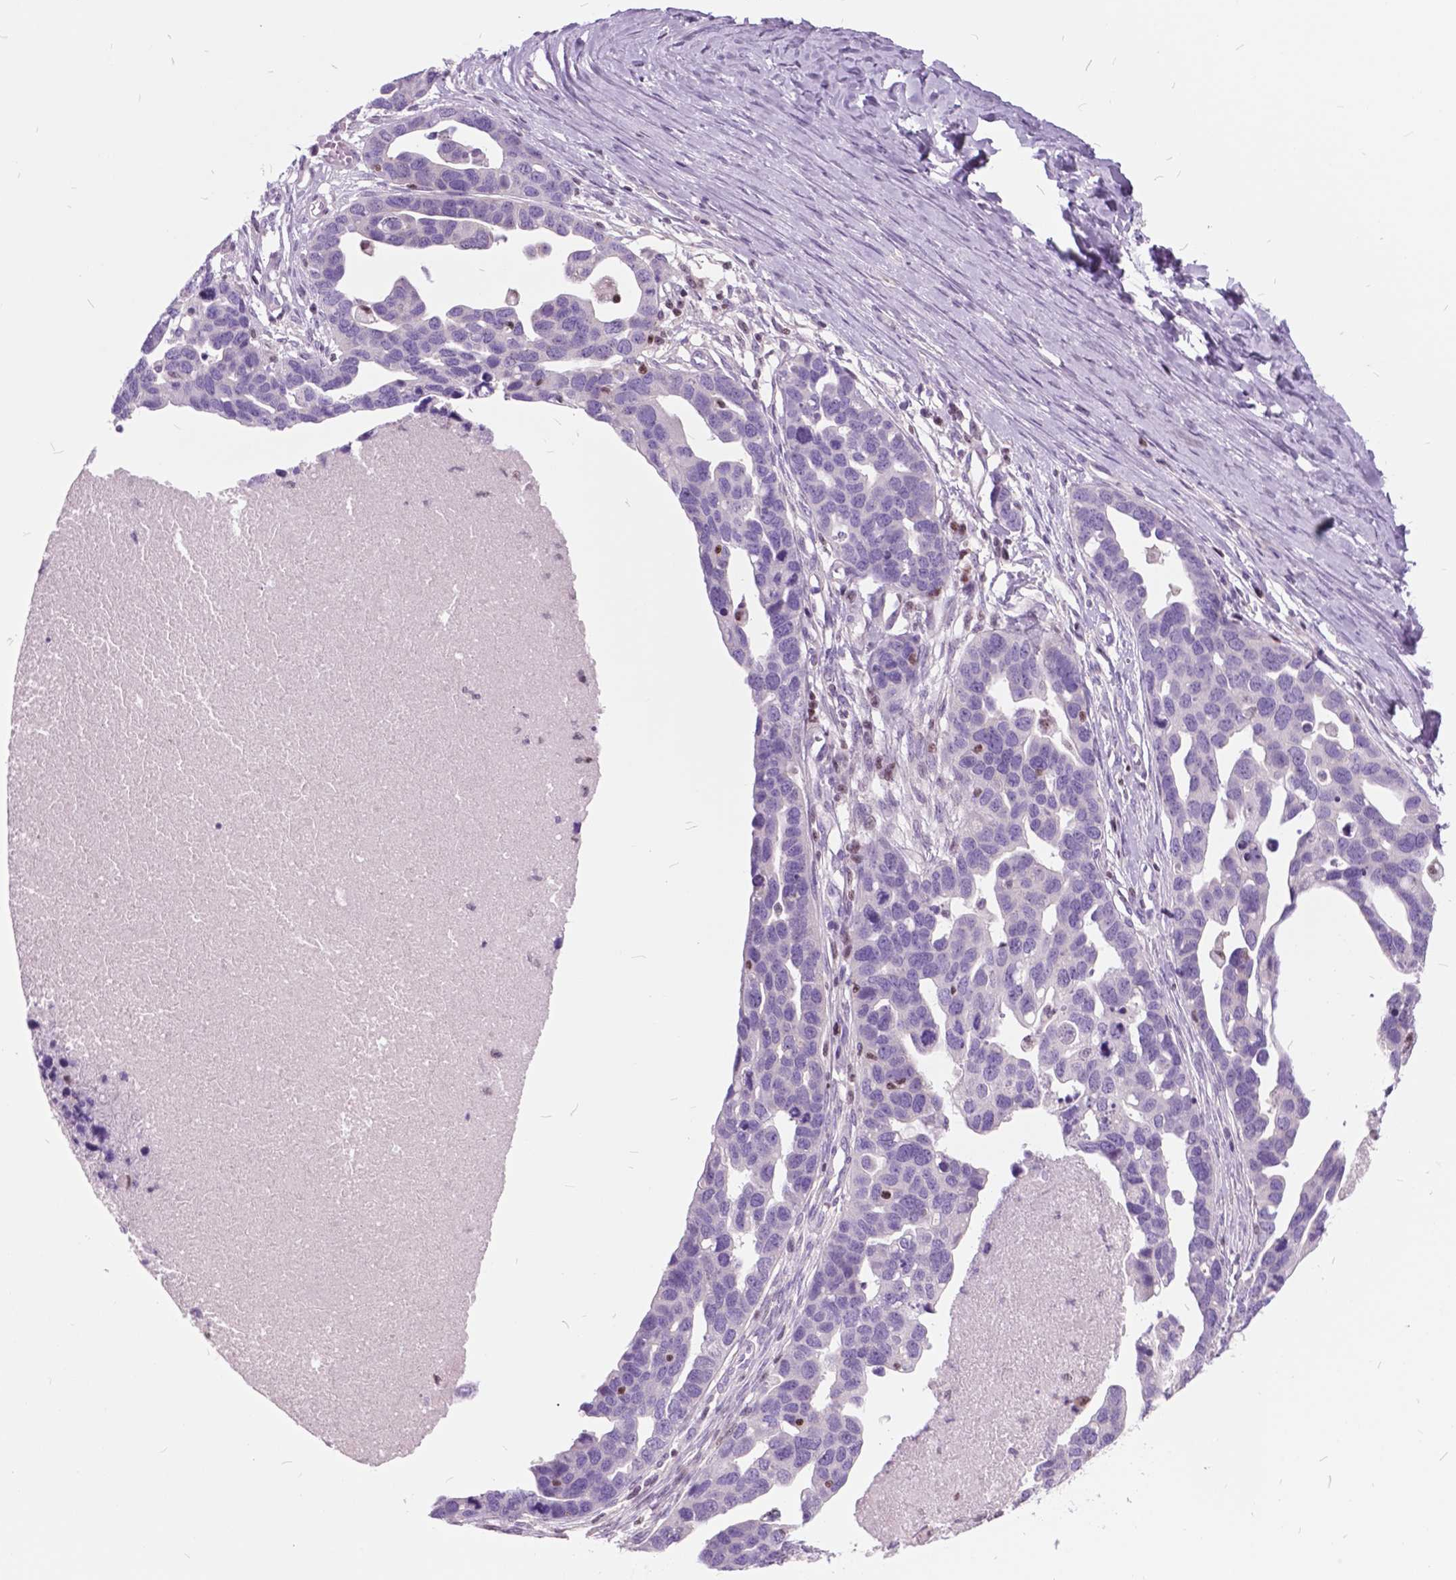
{"staining": {"intensity": "negative", "quantity": "none", "location": "none"}, "tissue": "ovarian cancer", "cell_type": "Tumor cells", "image_type": "cancer", "snomed": [{"axis": "morphology", "description": "Cystadenocarcinoma, serous, NOS"}, {"axis": "topography", "description": "Ovary"}], "caption": "IHC of human ovarian cancer (serous cystadenocarcinoma) reveals no positivity in tumor cells.", "gene": "SP140", "patient": {"sex": "female", "age": 54}}